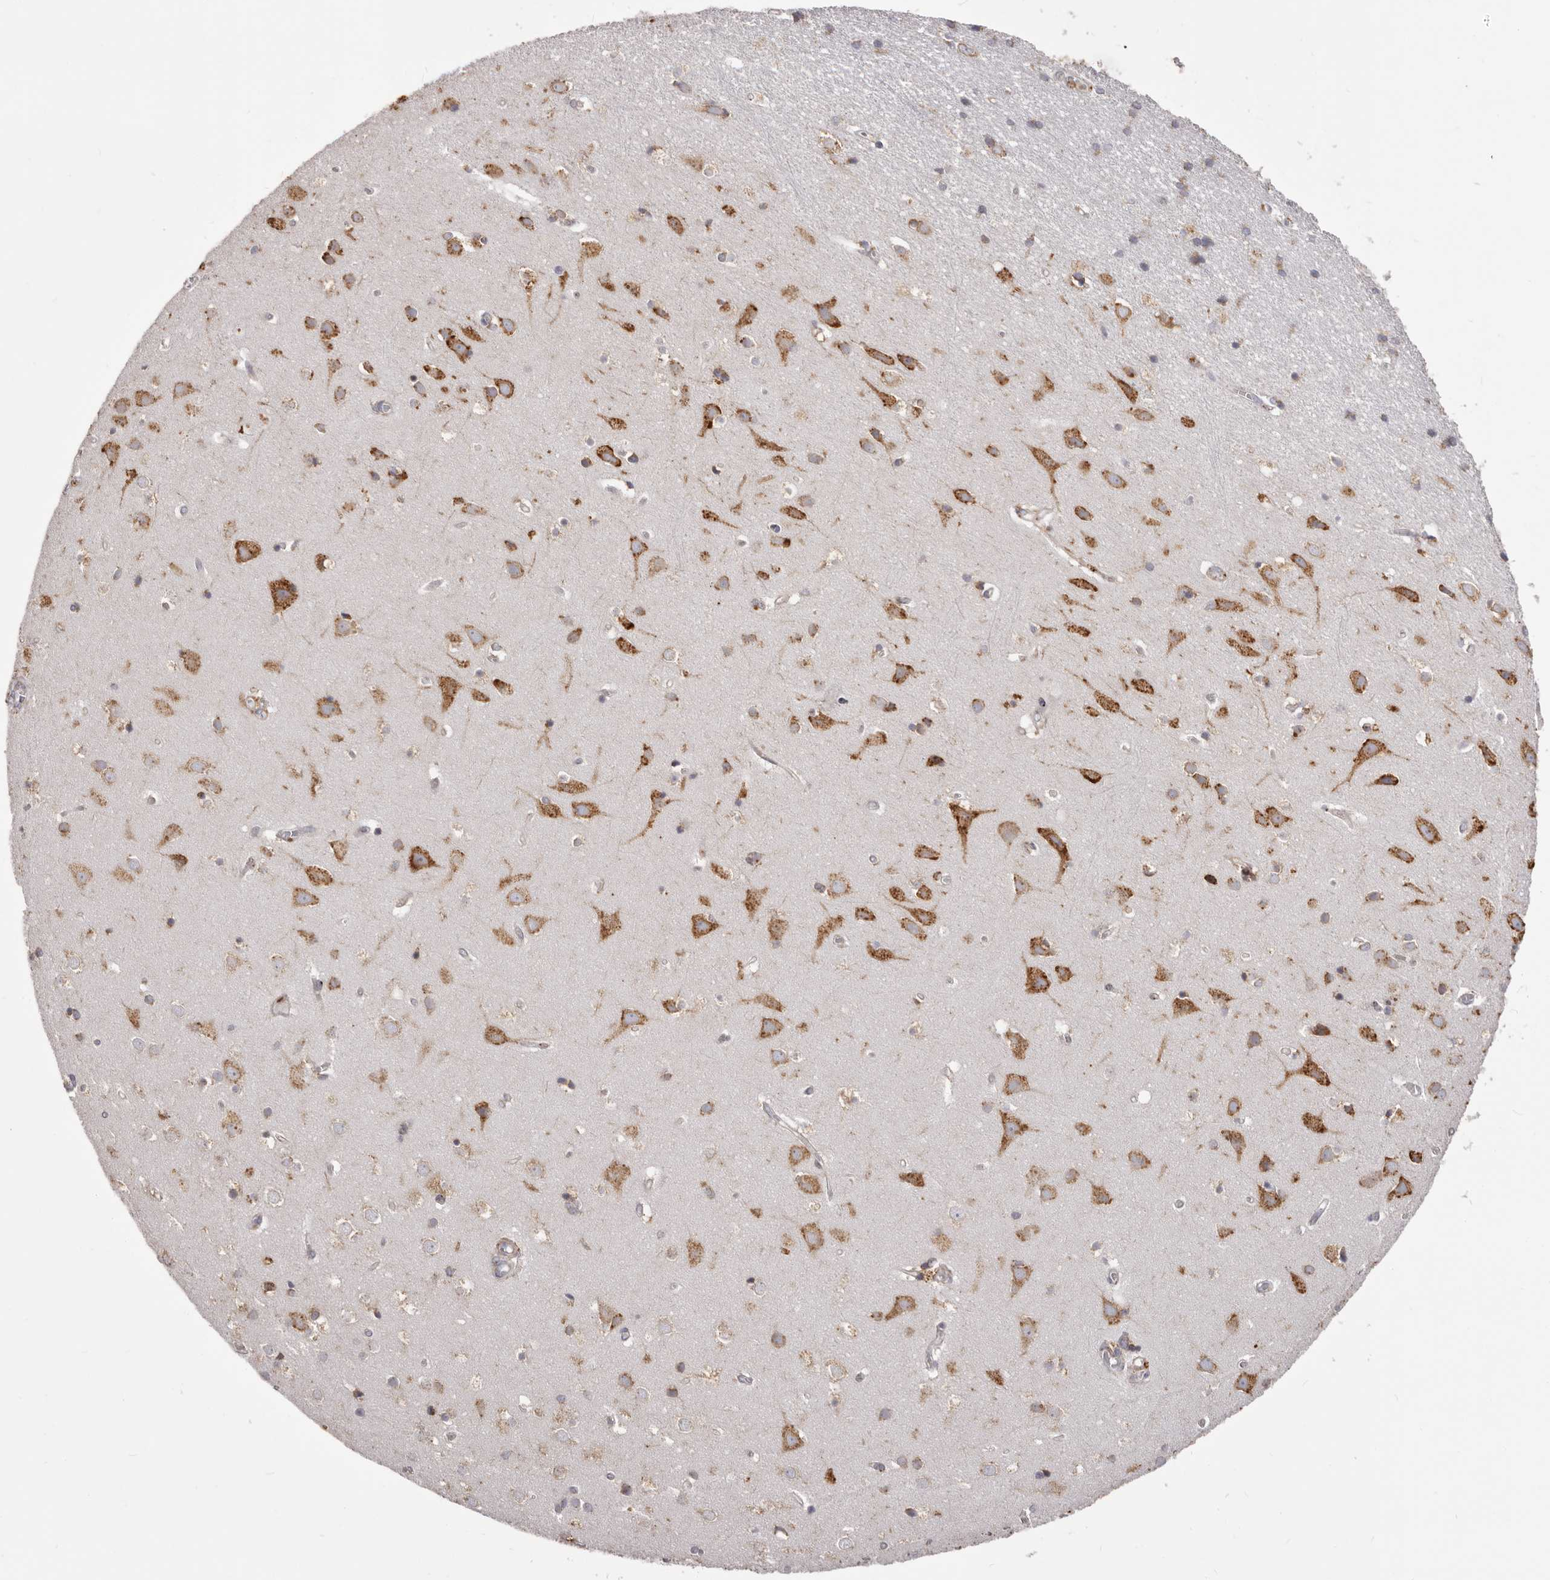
{"staining": {"intensity": "weak", "quantity": "<25%", "location": "cytoplasmic/membranous"}, "tissue": "cerebral cortex", "cell_type": "Endothelial cells", "image_type": "normal", "snomed": [{"axis": "morphology", "description": "Normal tissue, NOS"}, {"axis": "topography", "description": "Cerebral cortex"}], "caption": "An immunohistochemistry micrograph of benign cerebral cortex is shown. There is no staining in endothelial cells of cerebral cortex. The staining is performed using DAB brown chromogen with nuclei counter-stained in using hematoxylin.", "gene": "QRSL1", "patient": {"sex": "male", "age": 54}}